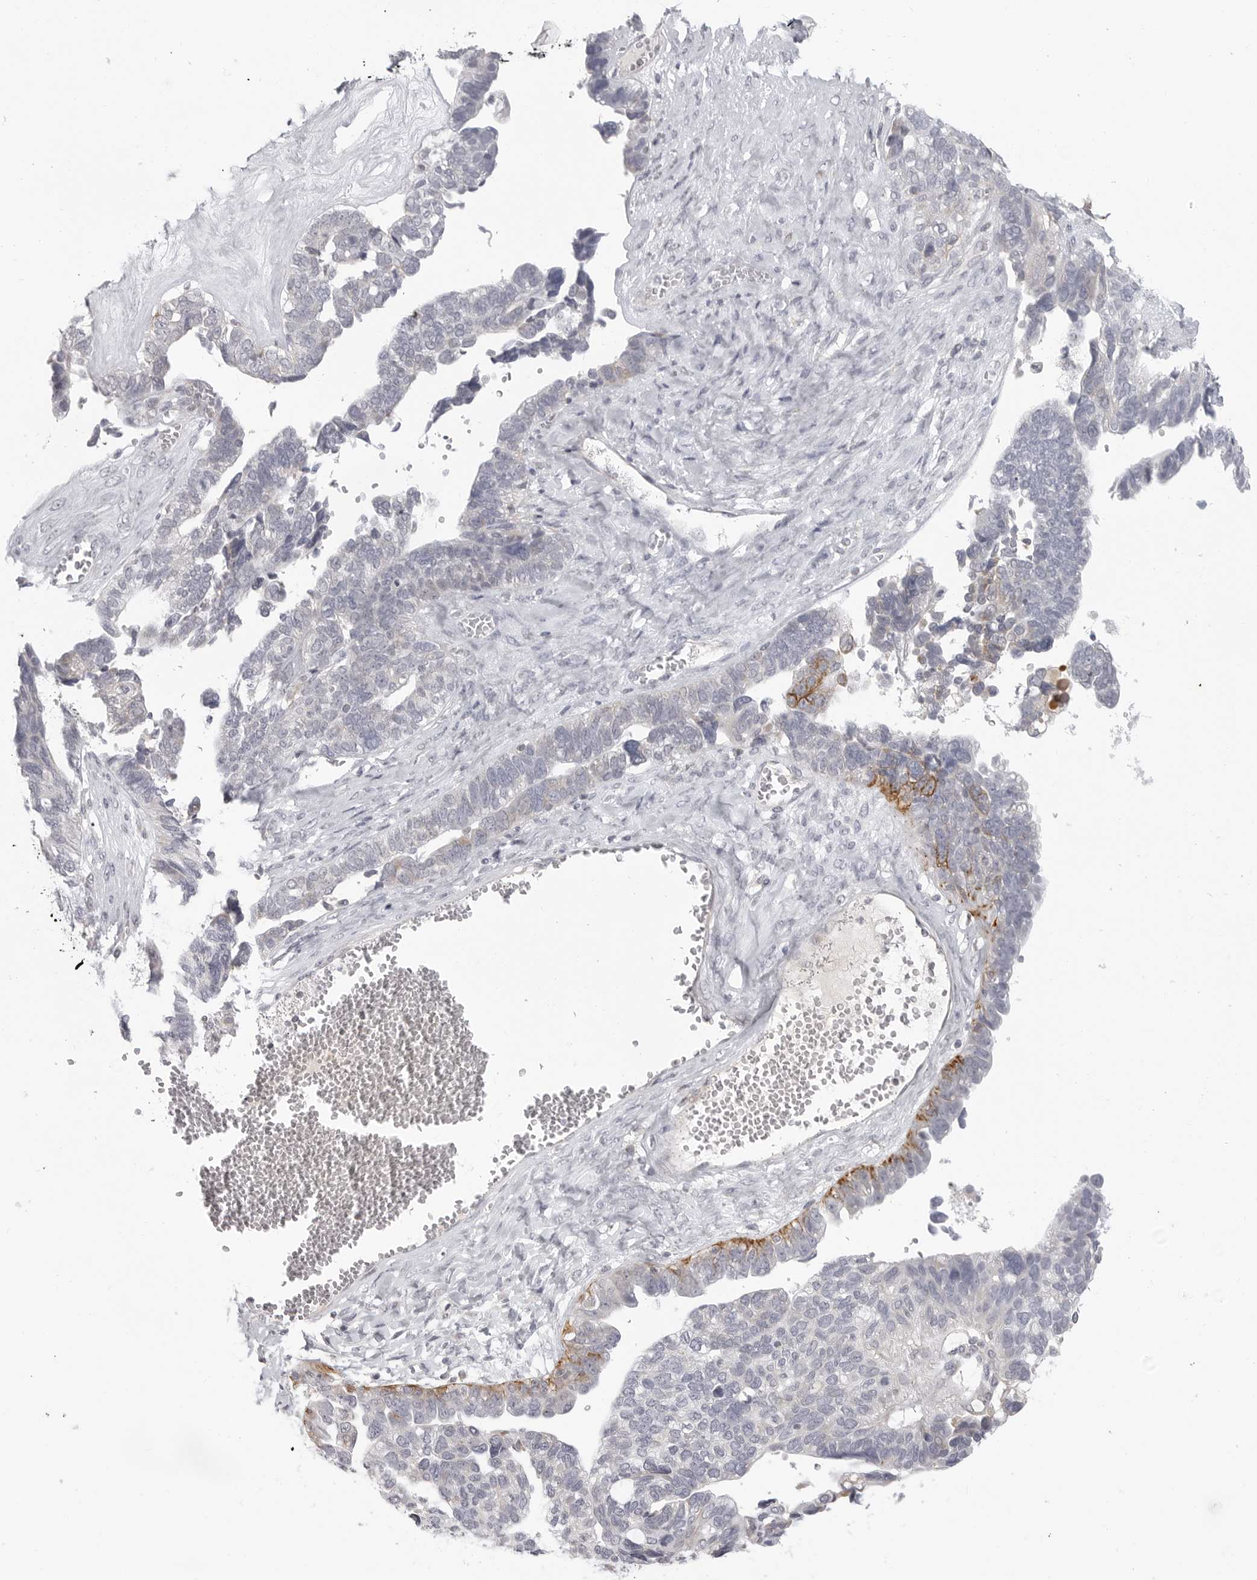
{"staining": {"intensity": "moderate", "quantity": "<25%", "location": "cytoplasmic/membranous"}, "tissue": "ovarian cancer", "cell_type": "Tumor cells", "image_type": "cancer", "snomed": [{"axis": "morphology", "description": "Cystadenocarcinoma, serous, NOS"}, {"axis": "topography", "description": "Ovary"}], "caption": "IHC histopathology image of ovarian cancer (serous cystadenocarcinoma) stained for a protein (brown), which displays low levels of moderate cytoplasmic/membranous staining in about <25% of tumor cells.", "gene": "MAP7D1", "patient": {"sex": "female", "age": 79}}